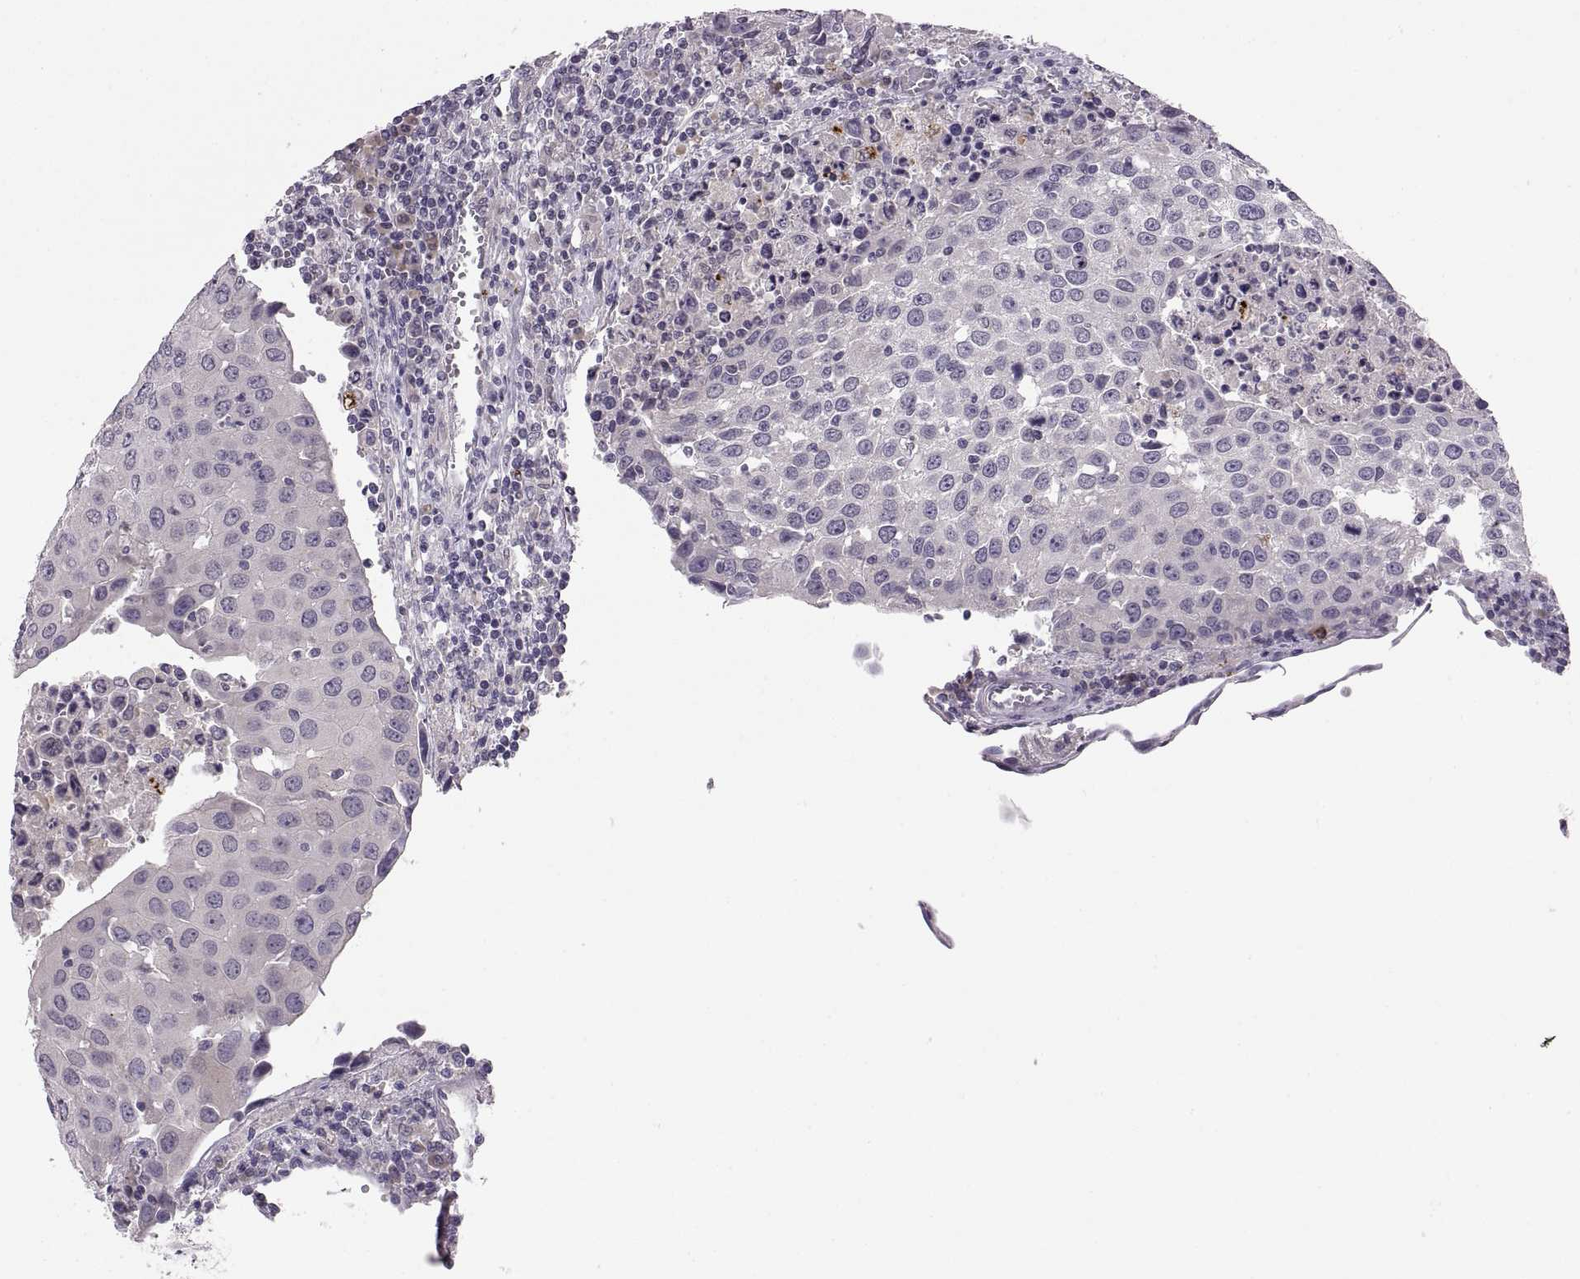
{"staining": {"intensity": "negative", "quantity": "none", "location": "none"}, "tissue": "urothelial cancer", "cell_type": "Tumor cells", "image_type": "cancer", "snomed": [{"axis": "morphology", "description": "Urothelial carcinoma, High grade"}, {"axis": "topography", "description": "Urinary bladder"}], "caption": "Immunohistochemistry (IHC) micrograph of neoplastic tissue: urothelial cancer stained with DAB (3,3'-diaminobenzidine) displays no significant protein staining in tumor cells.", "gene": "ADH6", "patient": {"sex": "female", "age": 85}}